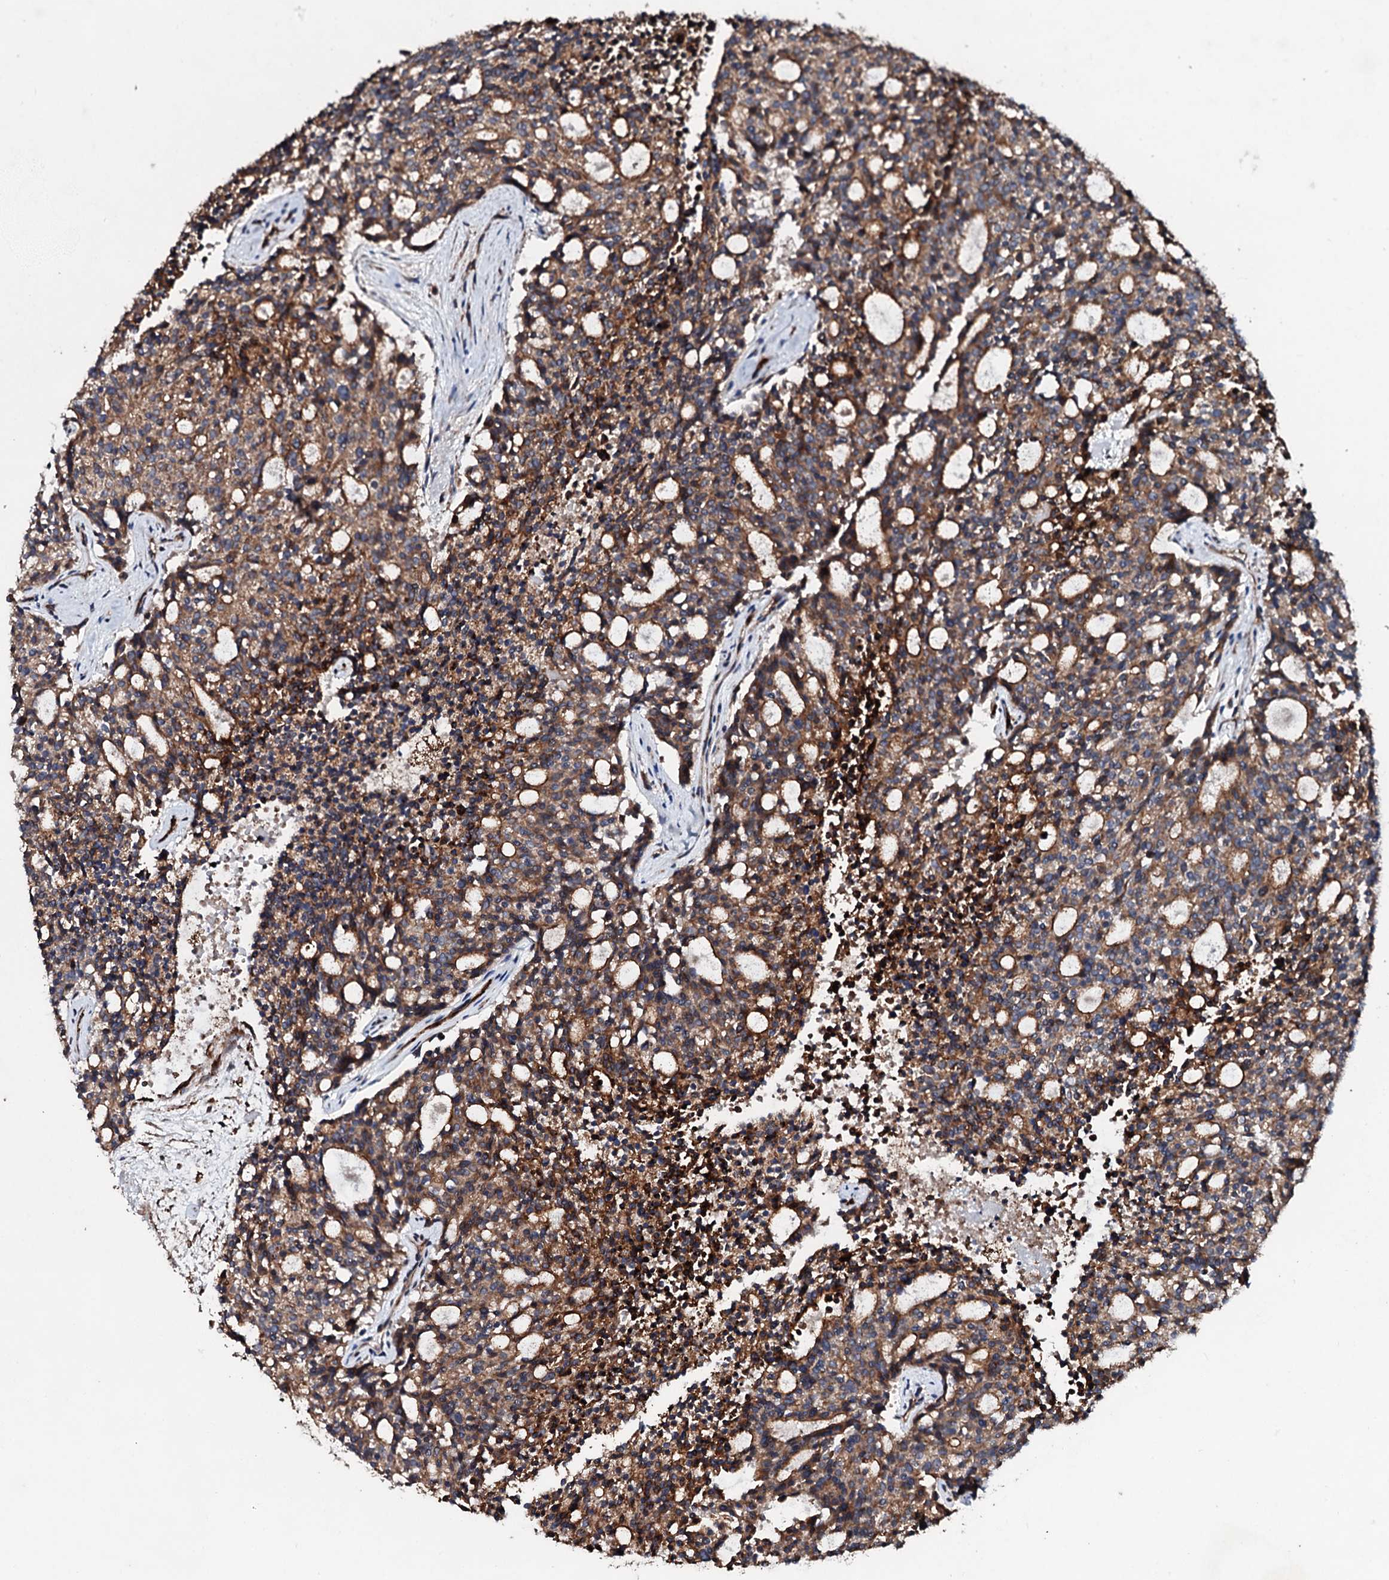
{"staining": {"intensity": "moderate", "quantity": ">75%", "location": "cytoplasmic/membranous"}, "tissue": "carcinoid", "cell_type": "Tumor cells", "image_type": "cancer", "snomed": [{"axis": "morphology", "description": "Carcinoid, malignant, NOS"}, {"axis": "topography", "description": "Pancreas"}], "caption": "Human malignant carcinoid stained with a protein marker displays moderate staining in tumor cells.", "gene": "SDHAF2", "patient": {"sex": "female", "age": 54}}